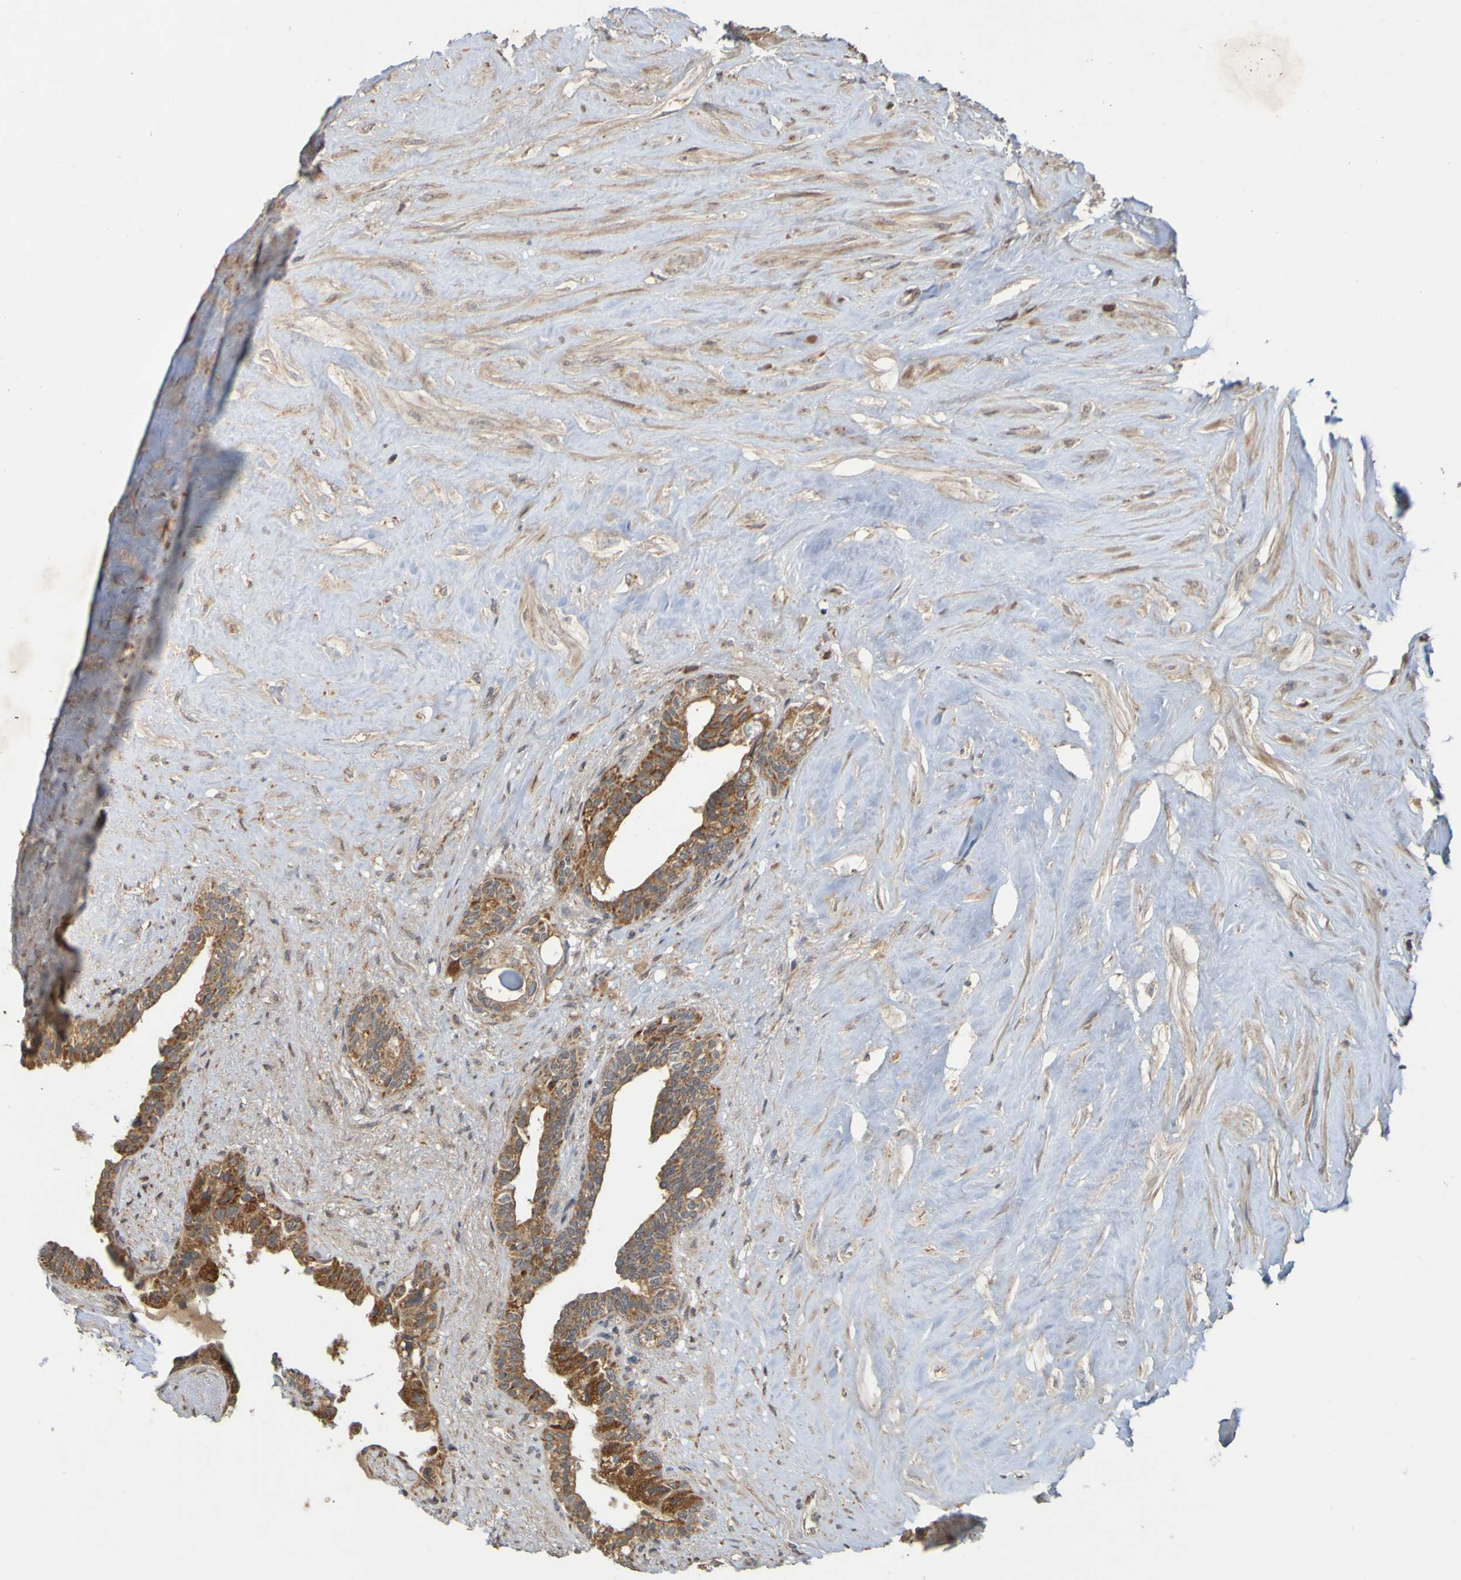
{"staining": {"intensity": "strong", "quantity": ">75%", "location": "cytoplasmic/membranous"}, "tissue": "seminal vesicle", "cell_type": "Glandular cells", "image_type": "normal", "snomed": [{"axis": "morphology", "description": "Normal tissue, NOS"}, {"axis": "topography", "description": "Seminal veicle"}], "caption": "Strong cytoplasmic/membranous protein expression is seen in approximately >75% of glandular cells in seminal vesicle. (DAB IHC with brightfield microscopy, high magnification).", "gene": "TMBIM1", "patient": {"sex": "male", "age": 63}}